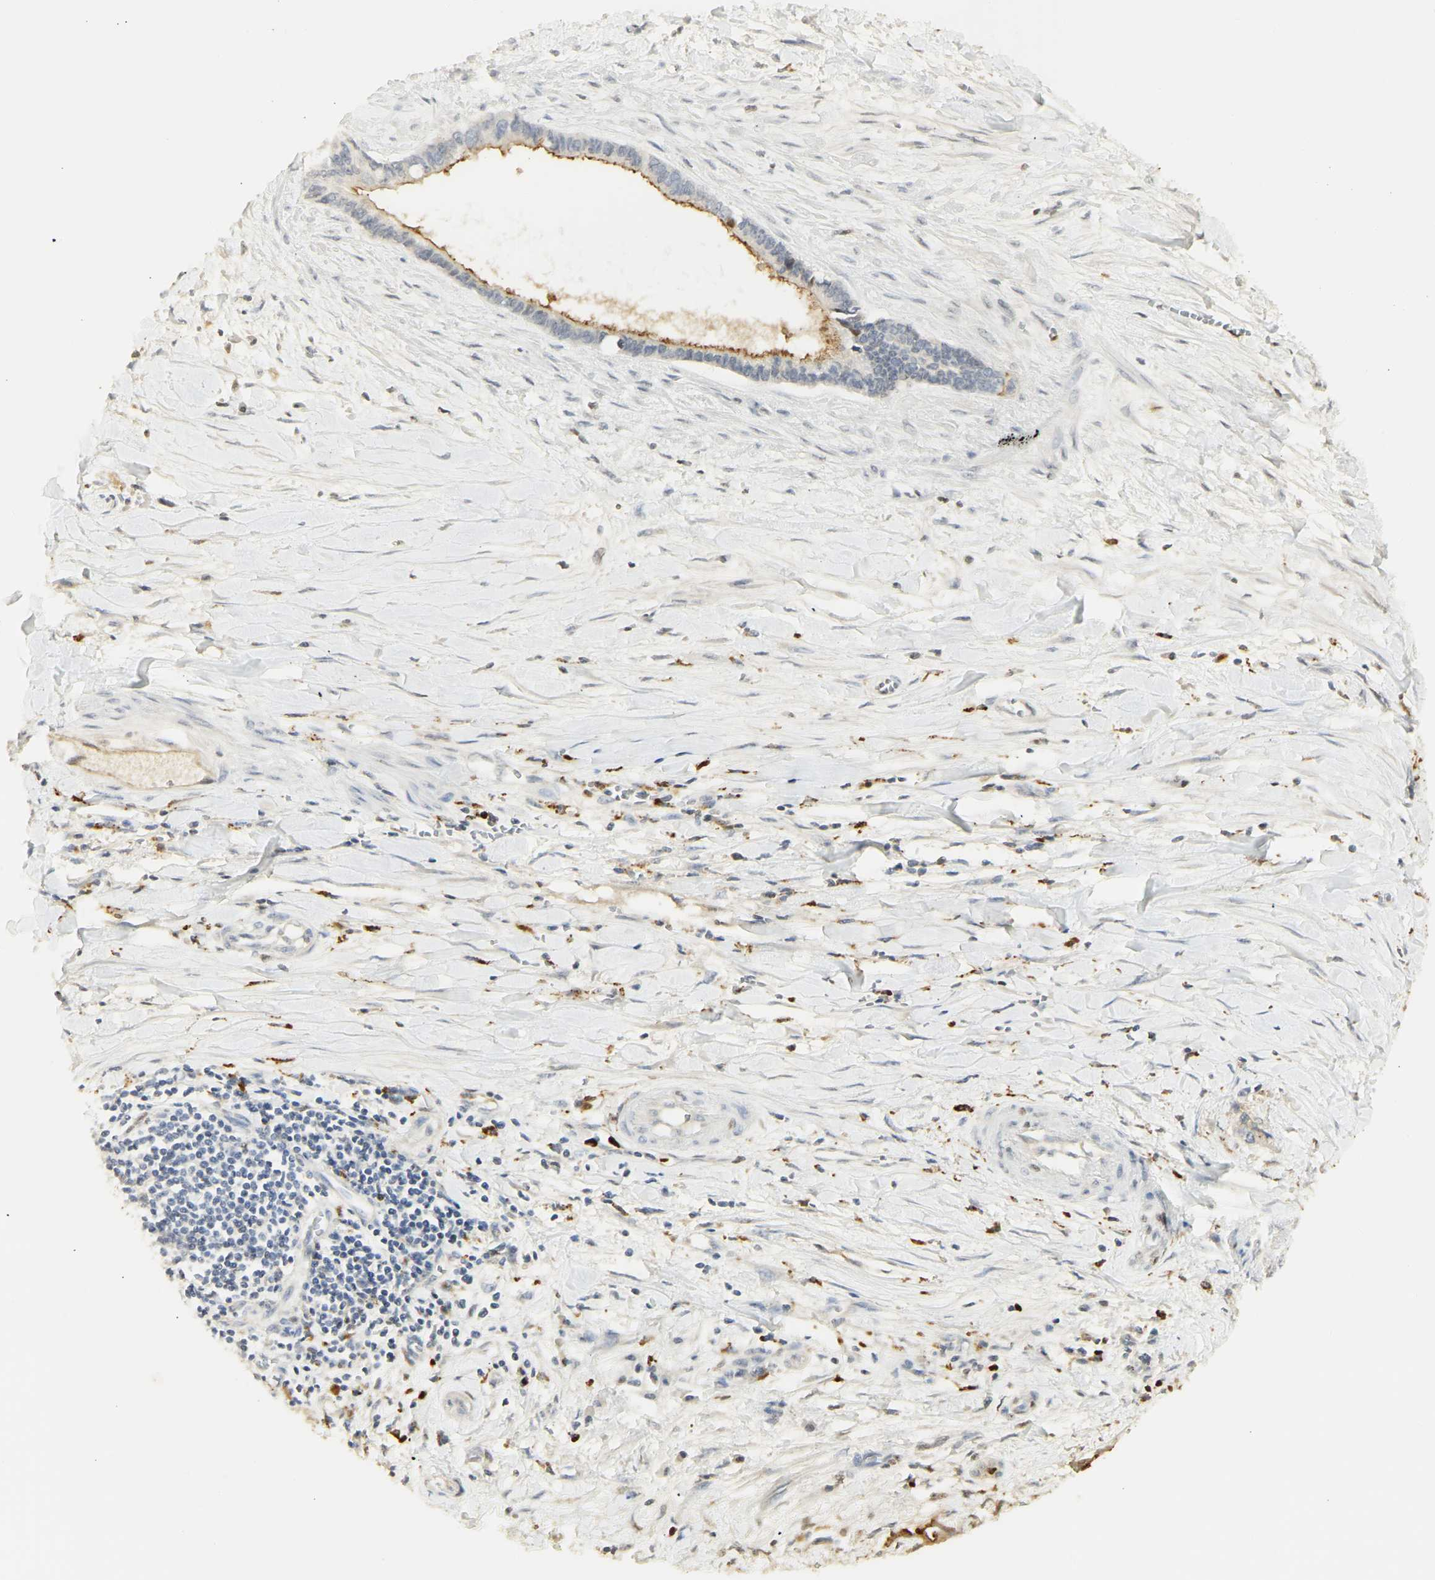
{"staining": {"intensity": "moderate", "quantity": ">75%", "location": "cytoplasmic/membranous"}, "tissue": "liver cancer", "cell_type": "Tumor cells", "image_type": "cancer", "snomed": [{"axis": "morphology", "description": "Cholangiocarcinoma"}, {"axis": "topography", "description": "Liver"}], "caption": "Immunohistochemistry of human liver cancer reveals medium levels of moderate cytoplasmic/membranous staining in about >75% of tumor cells. The protein of interest is shown in brown color, while the nuclei are stained blue.", "gene": "CEACAM5", "patient": {"sex": "female", "age": 65}}